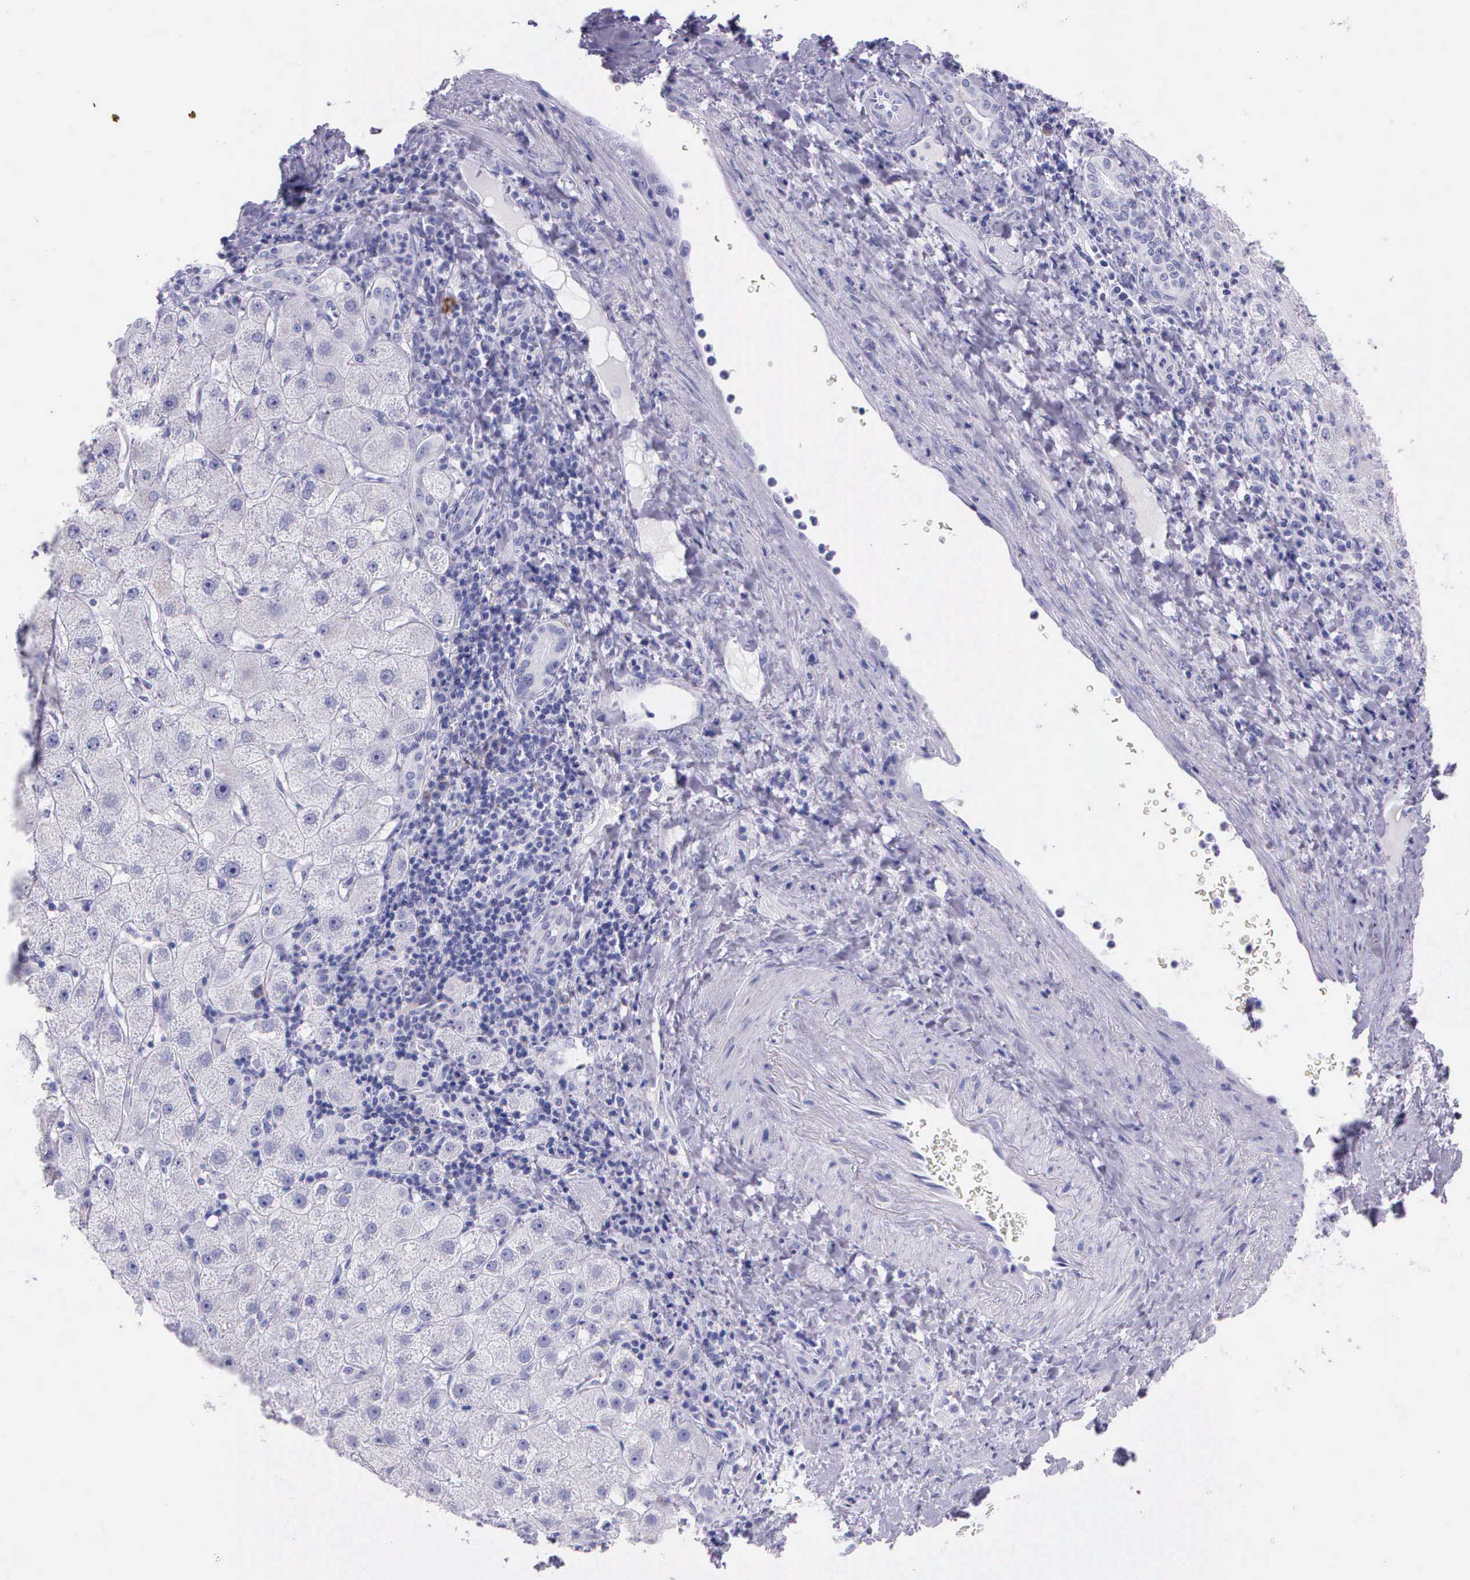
{"staining": {"intensity": "negative", "quantity": "none", "location": "none"}, "tissue": "liver cancer", "cell_type": "Tumor cells", "image_type": "cancer", "snomed": [{"axis": "morphology", "description": "Cholangiocarcinoma"}, {"axis": "topography", "description": "Liver"}], "caption": "Immunohistochemistry of cholangiocarcinoma (liver) demonstrates no positivity in tumor cells. (Immunohistochemistry (ihc), brightfield microscopy, high magnification).", "gene": "CCNB1", "patient": {"sex": "female", "age": 79}}